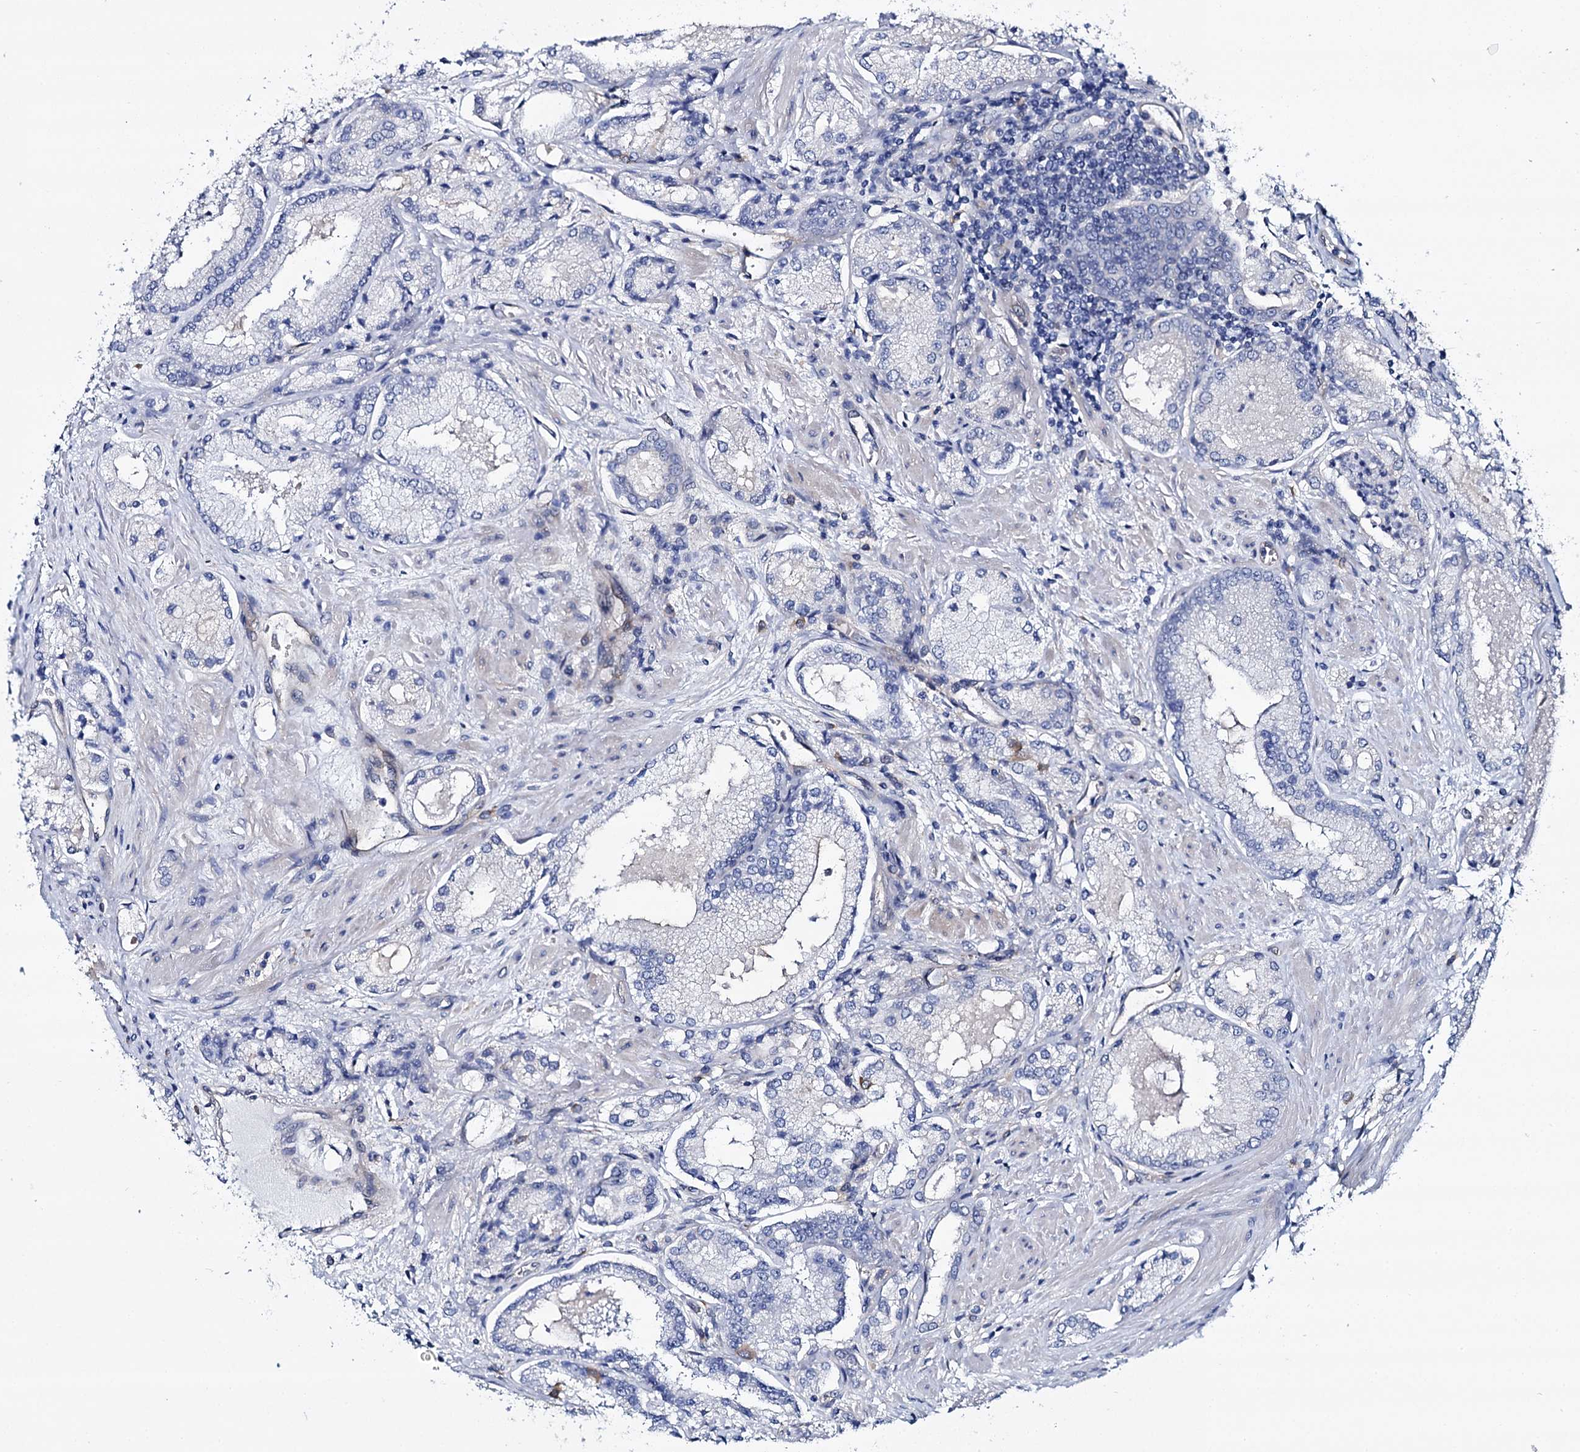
{"staining": {"intensity": "negative", "quantity": "none", "location": "none"}, "tissue": "prostate cancer", "cell_type": "Tumor cells", "image_type": "cancer", "snomed": [{"axis": "morphology", "description": "Adenocarcinoma, Low grade"}, {"axis": "topography", "description": "Prostate"}], "caption": "Immunohistochemistry (IHC) micrograph of prostate cancer stained for a protein (brown), which demonstrates no positivity in tumor cells. (DAB (3,3'-diaminobenzidine) immunohistochemistry, high magnification).", "gene": "STXBP1", "patient": {"sex": "male", "age": 74}}